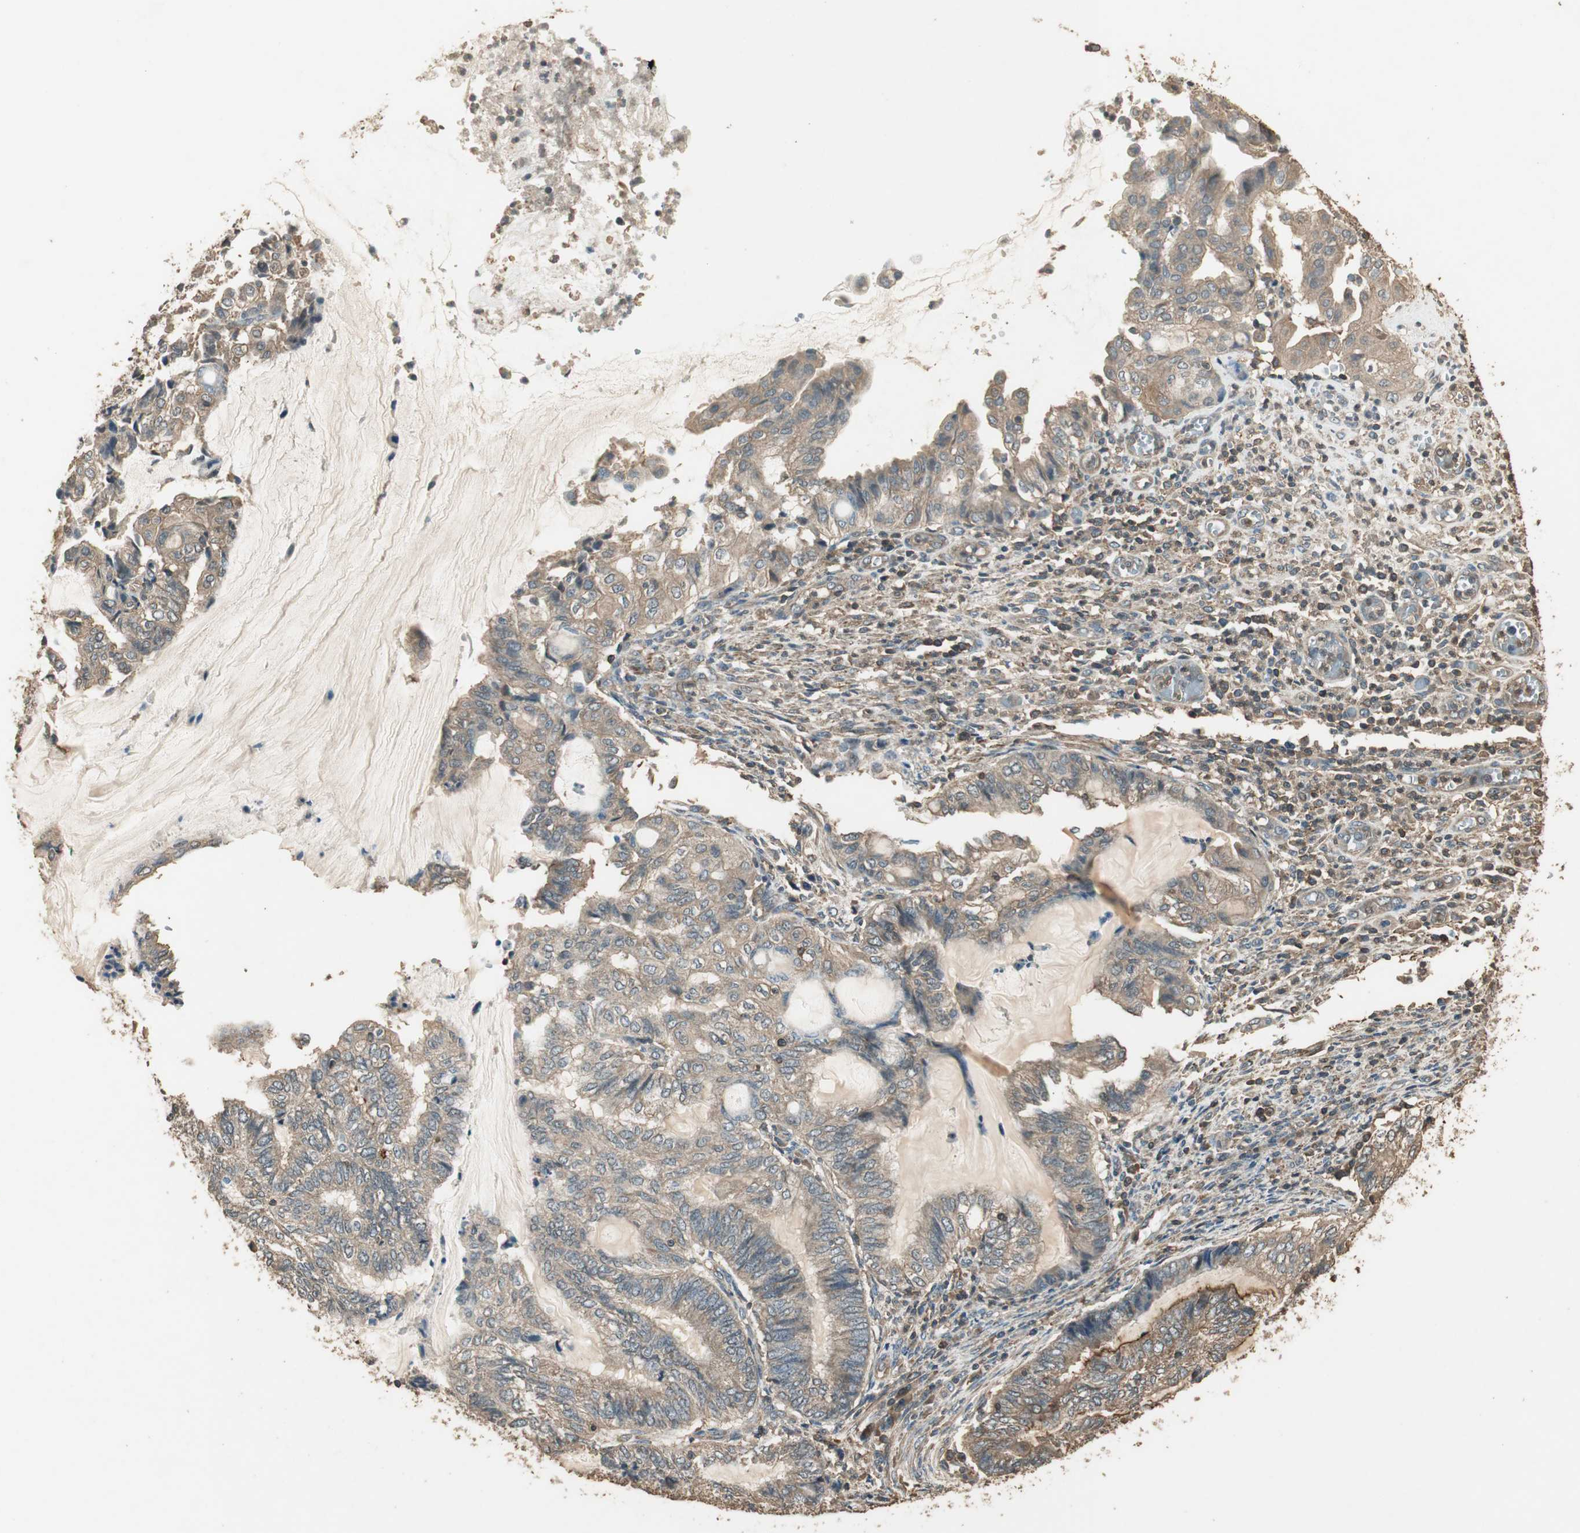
{"staining": {"intensity": "moderate", "quantity": "<25%", "location": "cytoplasmic/membranous"}, "tissue": "endometrial cancer", "cell_type": "Tumor cells", "image_type": "cancer", "snomed": [{"axis": "morphology", "description": "Adenocarcinoma, NOS"}, {"axis": "topography", "description": "Uterus"}, {"axis": "topography", "description": "Endometrium"}], "caption": "Human endometrial cancer (adenocarcinoma) stained with a brown dye displays moderate cytoplasmic/membranous positive positivity in approximately <25% of tumor cells.", "gene": "USP2", "patient": {"sex": "female", "age": 70}}